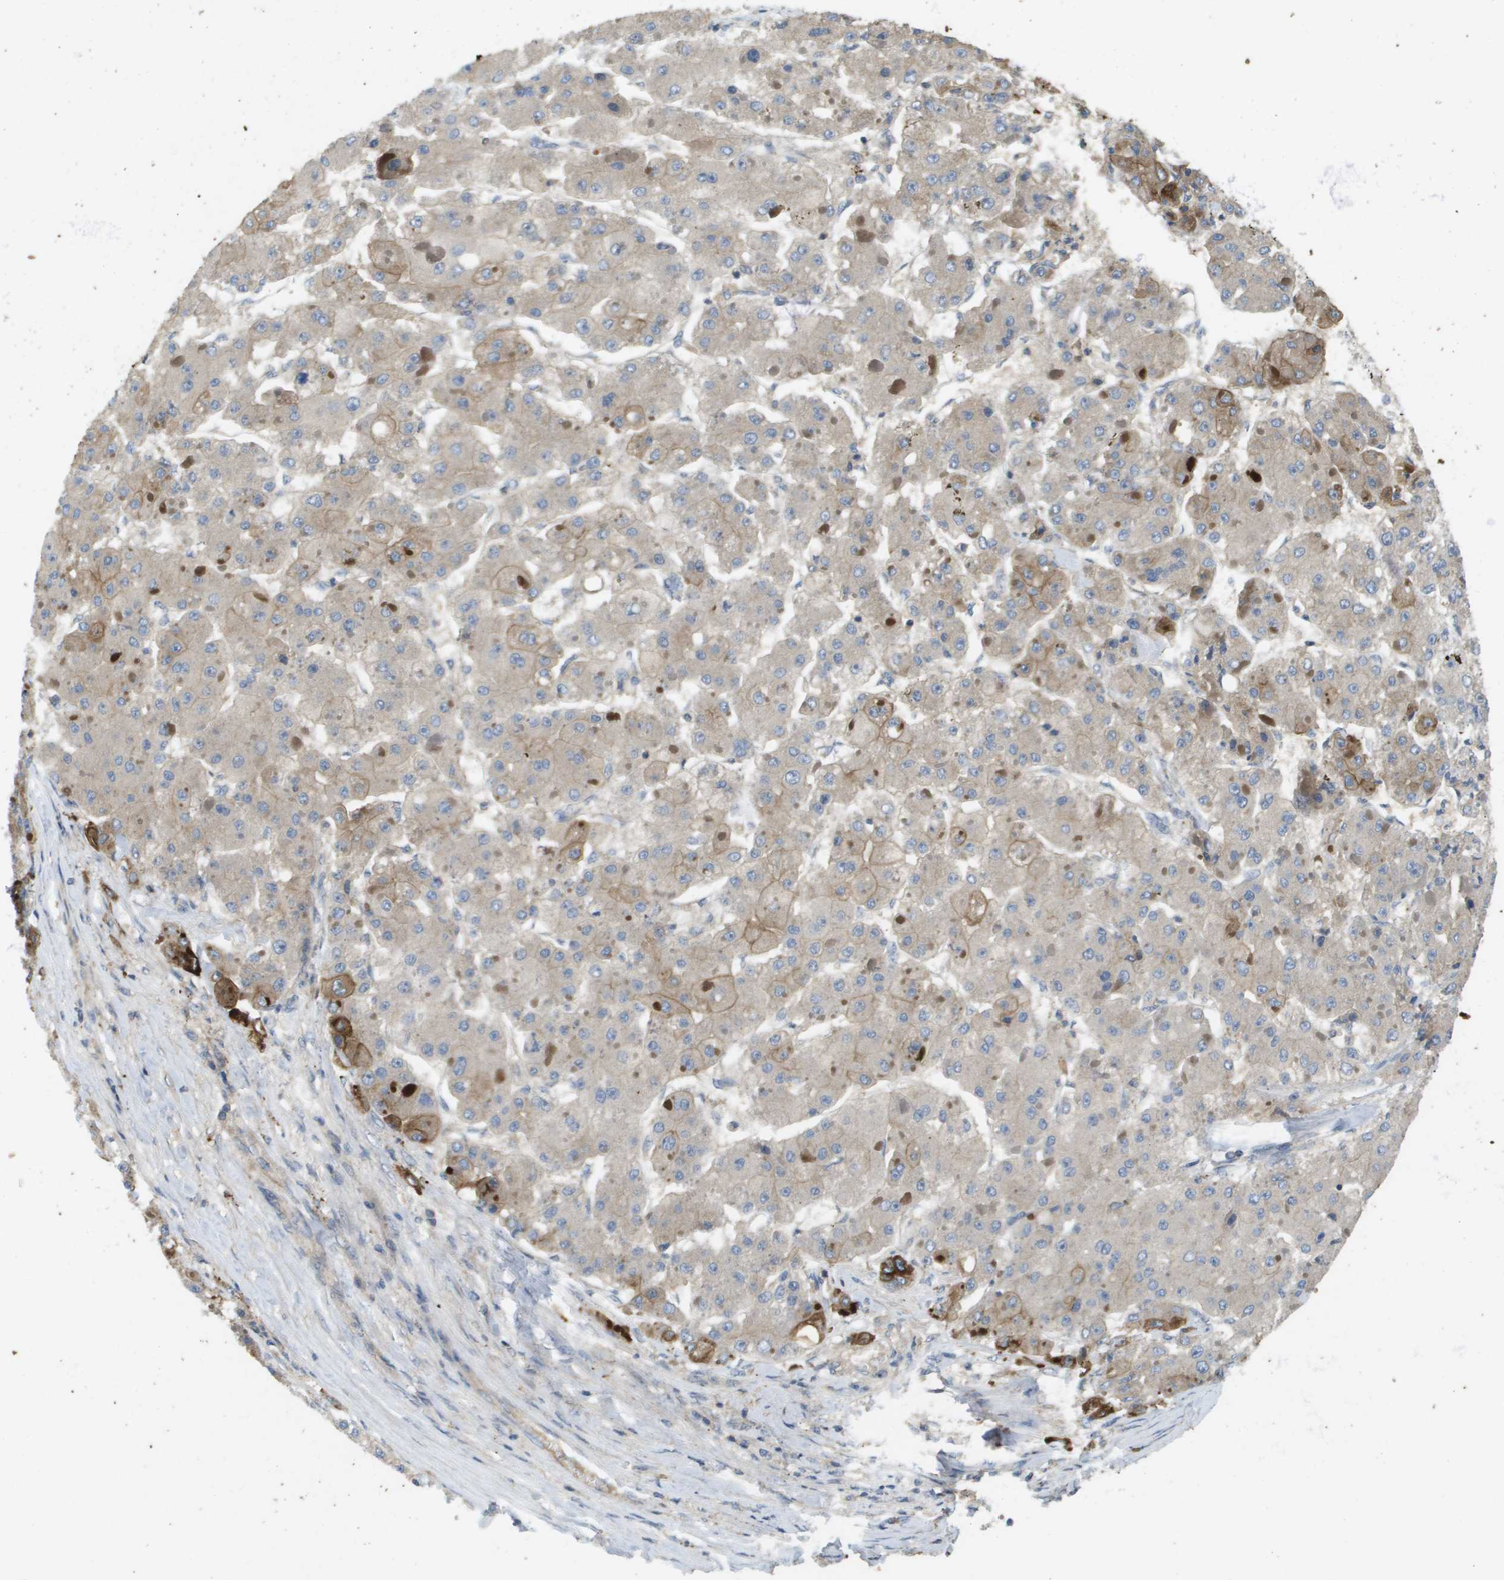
{"staining": {"intensity": "moderate", "quantity": "<25%", "location": "cytoplasmic/membranous"}, "tissue": "liver cancer", "cell_type": "Tumor cells", "image_type": "cancer", "snomed": [{"axis": "morphology", "description": "Carcinoma, Hepatocellular, NOS"}, {"axis": "topography", "description": "Liver"}], "caption": "Tumor cells demonstrate low levels of moderate cytoplasmic/membranous positivity in about <25% of cells in human hepatocellular carcinoma (liver).", "gene": "KRT23", "patient": {"sex": "female", "age": 73}}